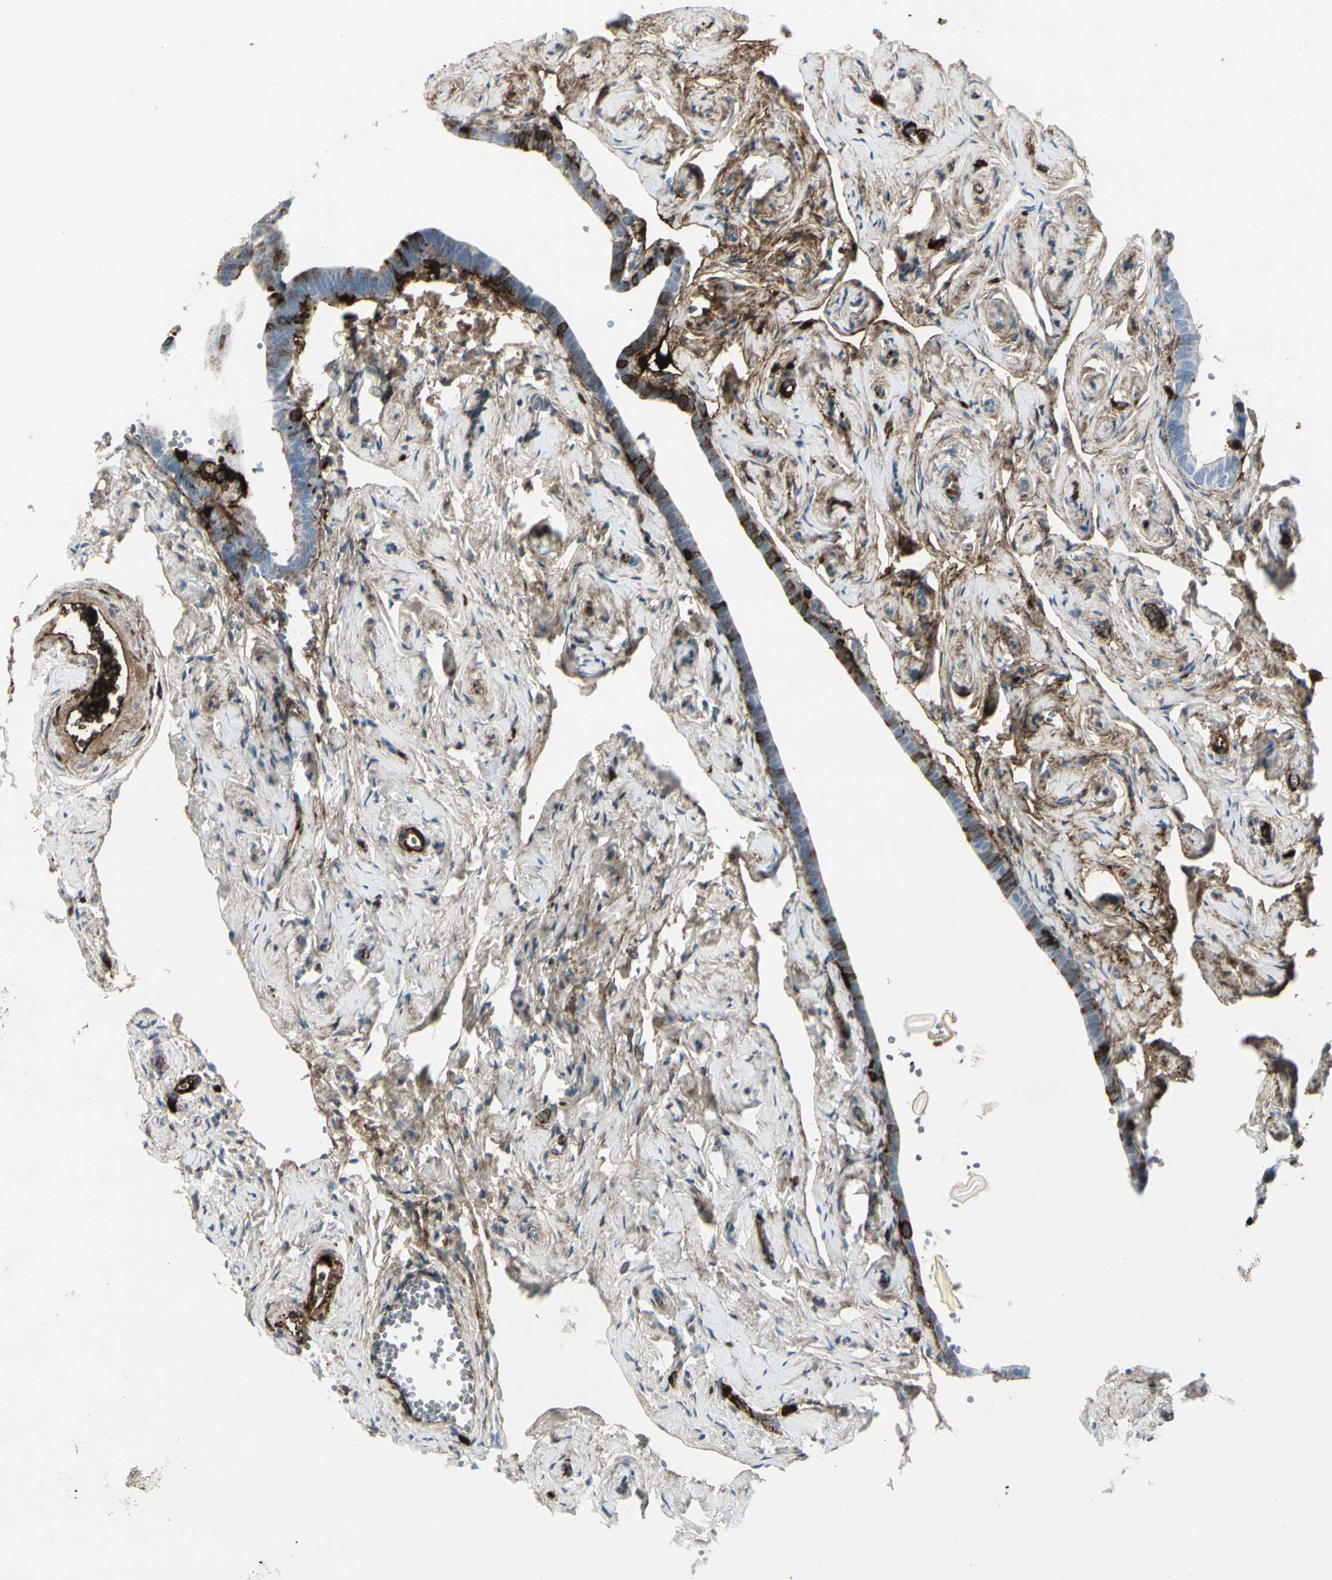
{"staining": {"intensity": "moderate", "quantity": "<25%", "location": "cytoplasmic/membranous"}, "tissue": "fallopian tube", "cell_type": "Glandular cells", "image_type": "normal", "snomed": [{"axis": "morphology", "description": "Normal tissue, NOS"}, {"axis": "topography", "description": "Fallopian tube"}], "caption": "Fallopian tube stained for a protein shows moderate cytoplasmic/membranous positivity in glandular cells. (DAB (3,3'-diaminobenzidine) IHC with brightfield microscopy, high magnification).", "gene": "IGHG1", "patient": {"sex": "female", "age": 71}}